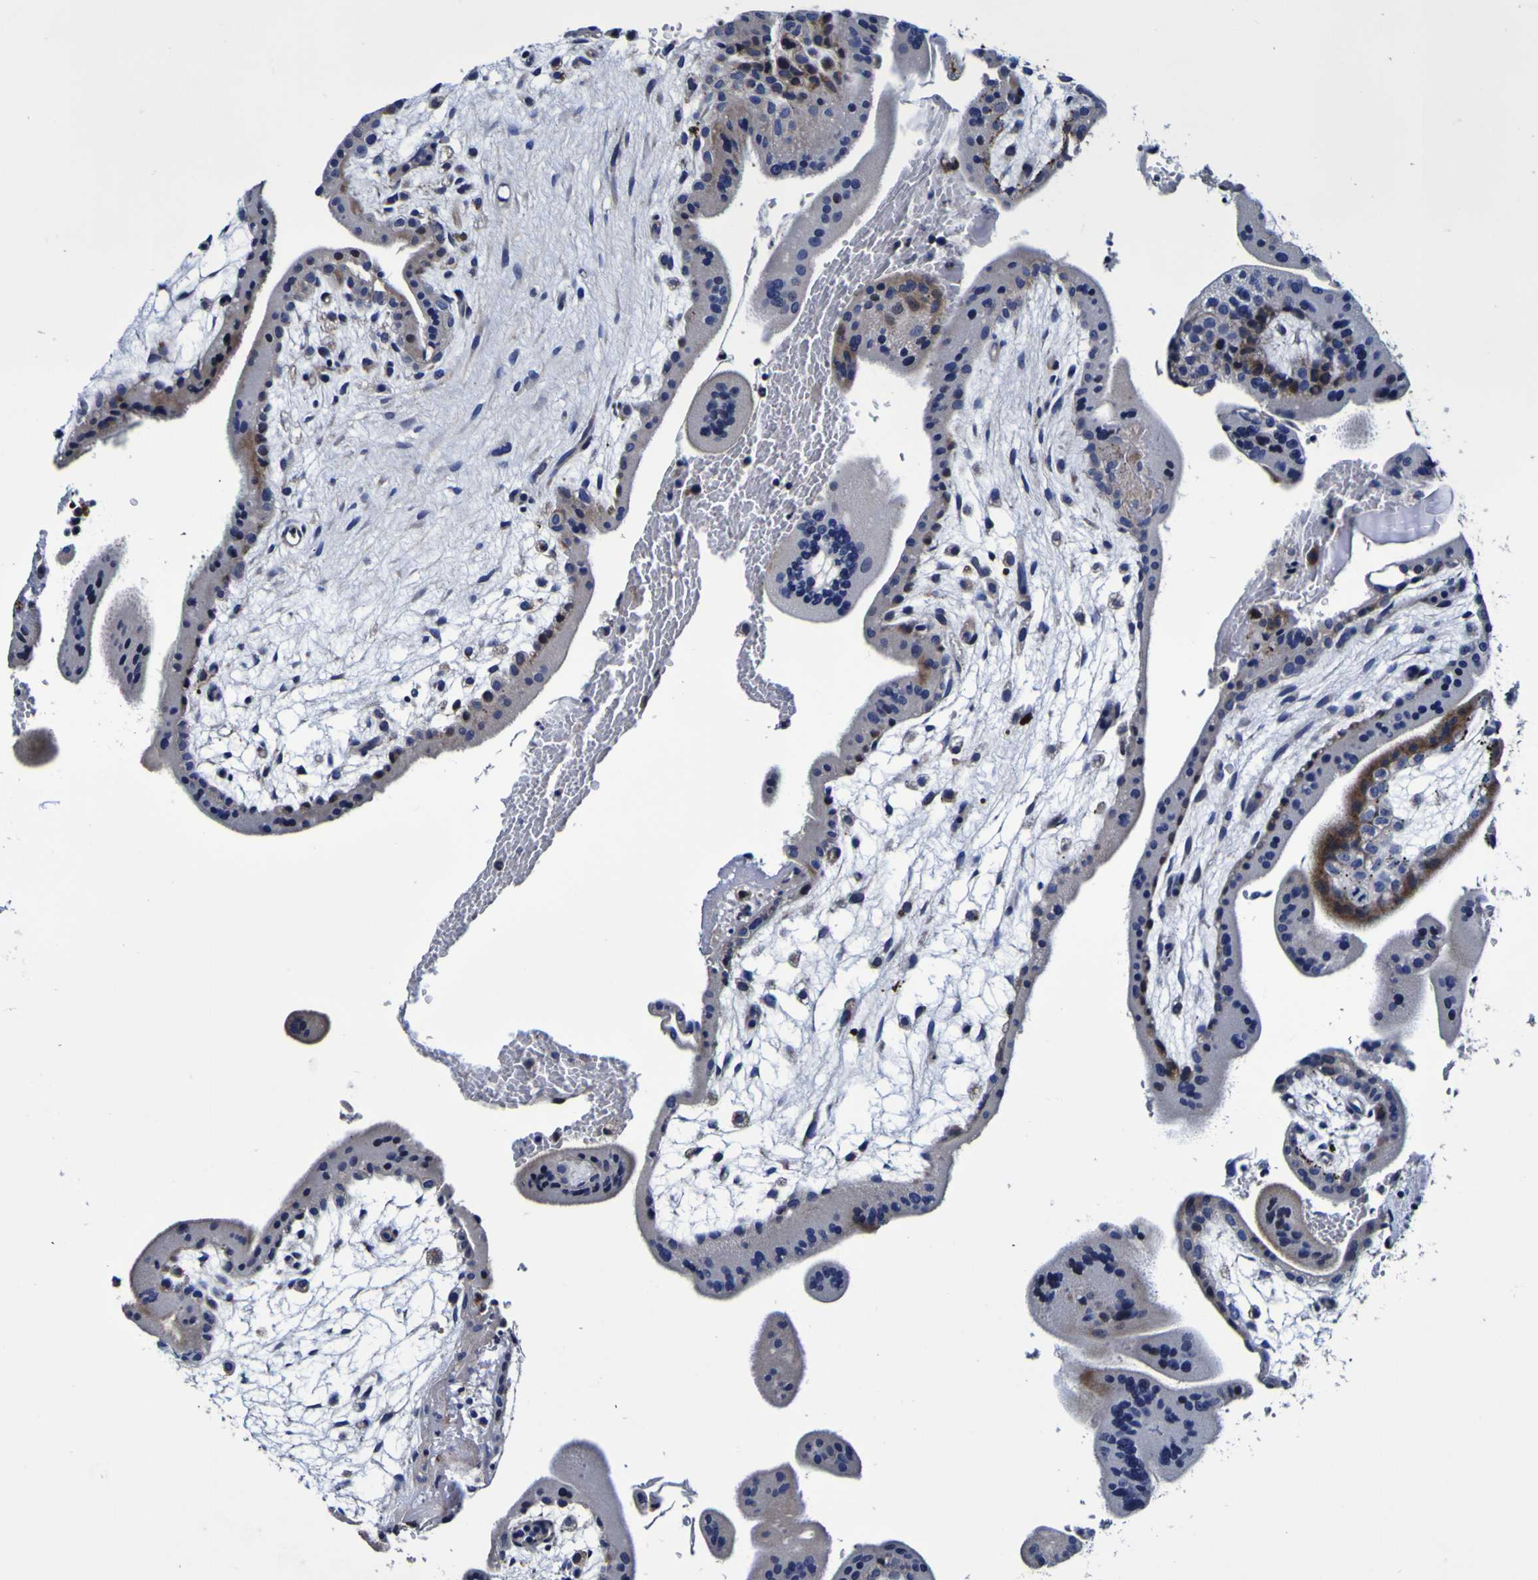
{"staining": {"intensity": "negative", "quantity": "none", "location": "none"}, "tissue": "placenta", "cell_type": "Trophoblastic cells", "image_type": "normal", "snomed": [{"axis": "morphology", "description": "Normal tissue, NOS"}, {"axis": "topography", "description": "Placenta"}], "caption": "Photomicrograph shows no protein staining in trophoblastic cells of unremarkable placenta. (Brightfield microscopy of DAB (3,3'-diaminobenzidine) IHC at high magnification).", "gene": "PDLIM4", "patient": {"sex": "female", "age": 35}}